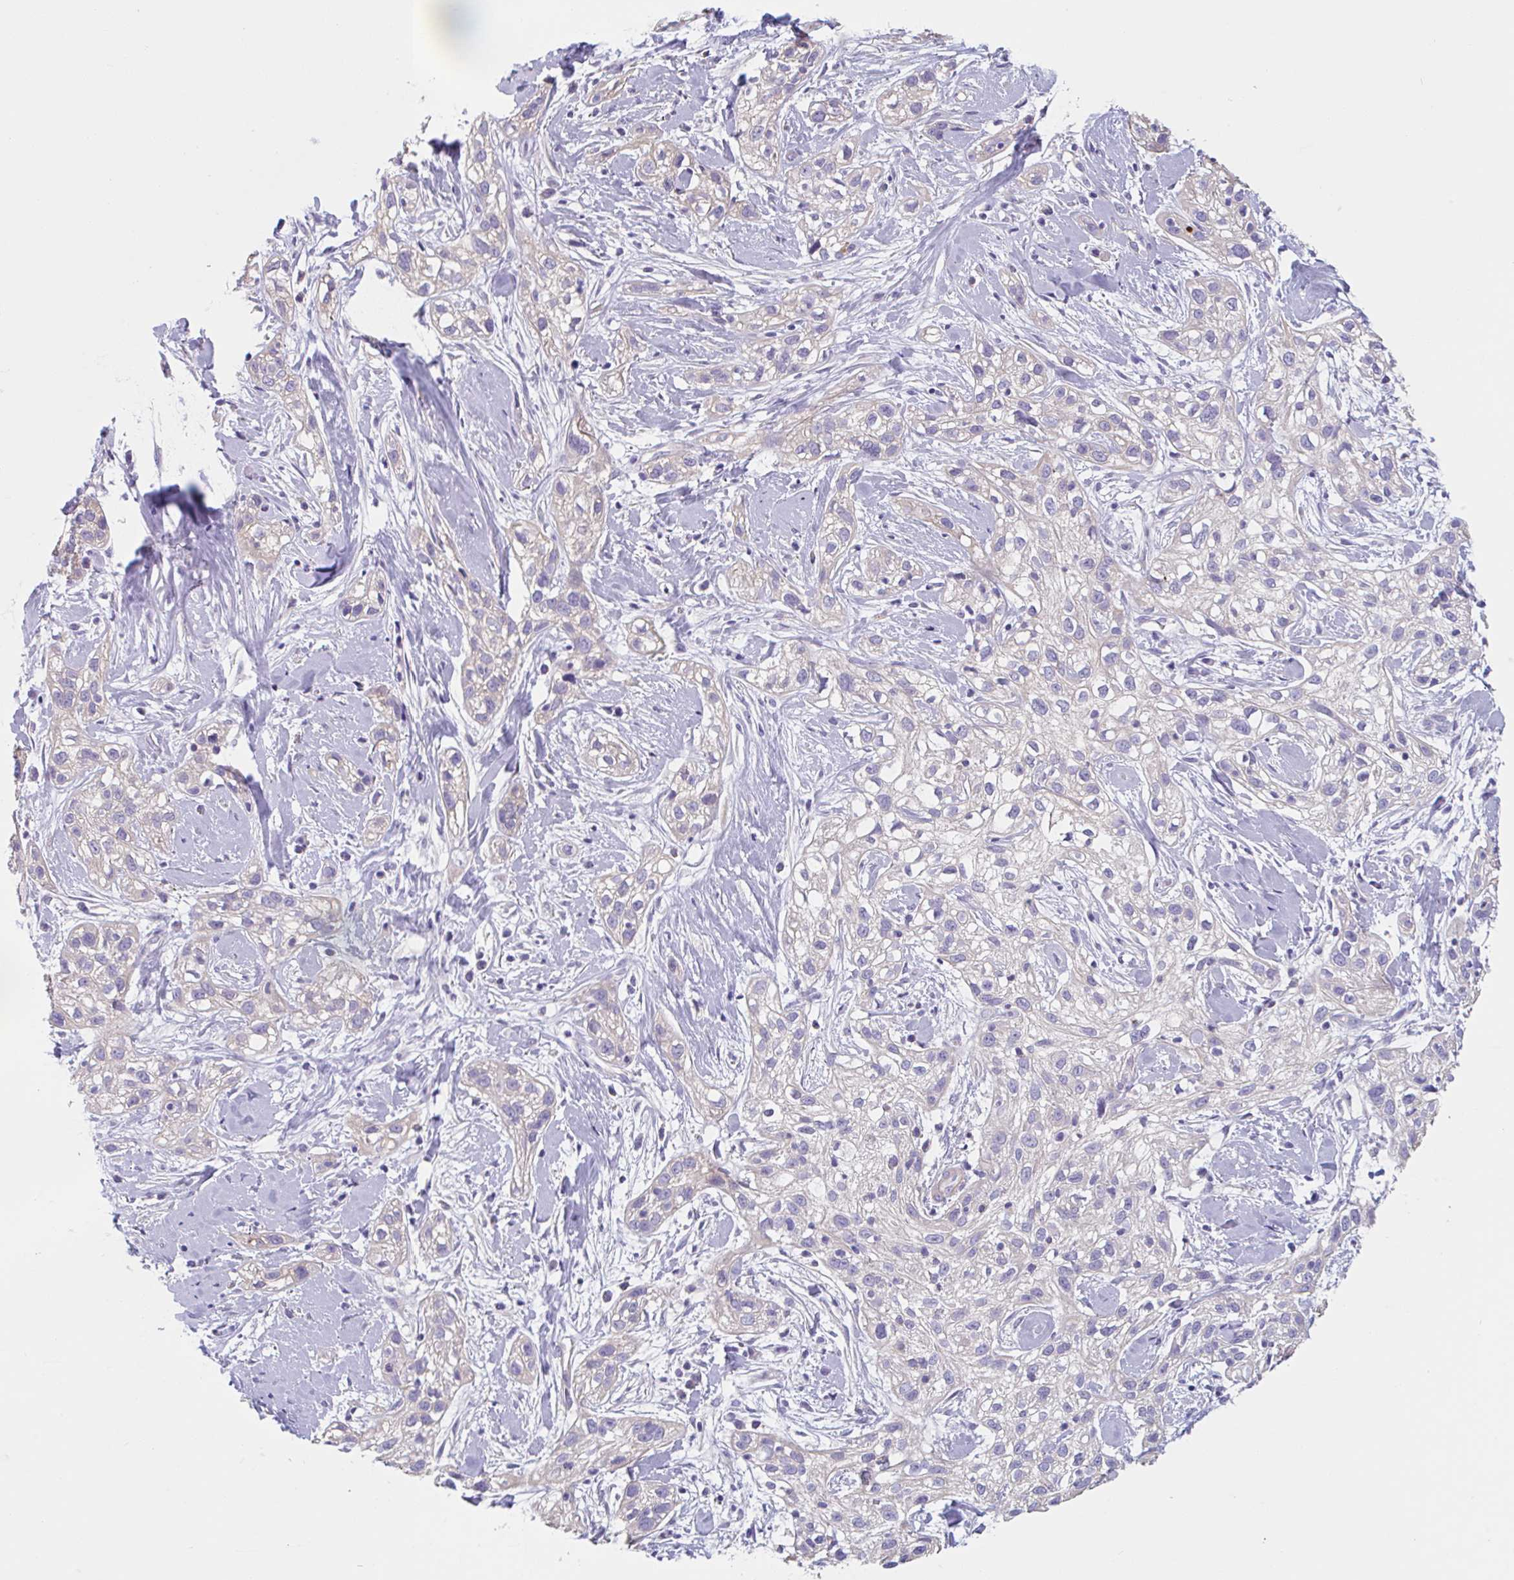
{"staining": {"intensity": "negative", "quantity": "none", "location": "none"}, "tissue": "skin cancer", "cell_type": "Tumor cells", "image_type": "cancer", "snomed": [{"axis": "morphology", "description": "Squamous cell carcinoma, NOS"}, {"axis": "topography", "description": "Skin"}], "caption": "The photomicrograph demonstrates no staining of tumor cells in skin cancer (squamous cell carcinoma).", "gene": "LENG9", "patient": {"sex": "male", "age": 82}}